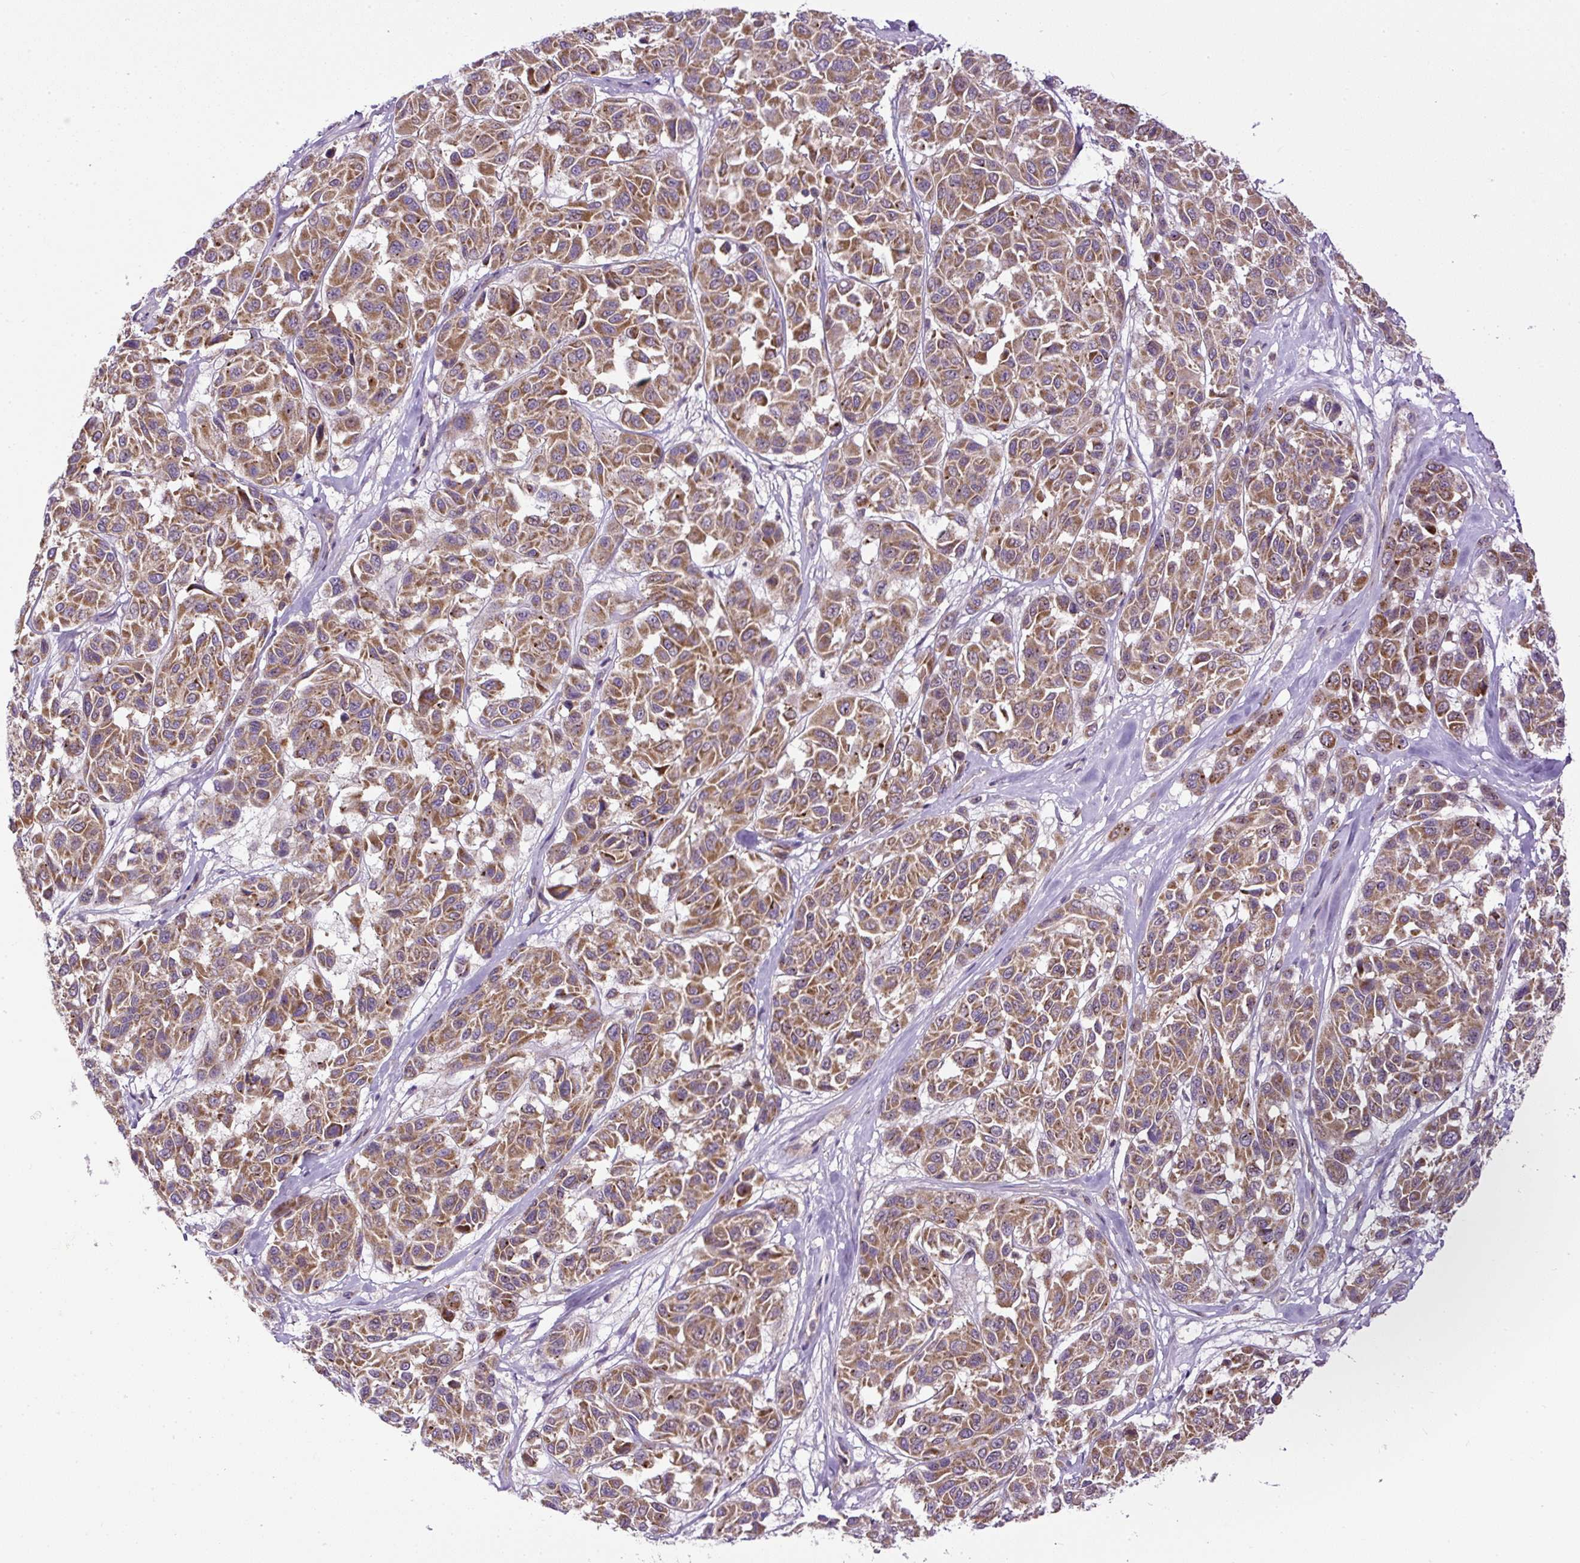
{"staining": {"intensity": "moderate", "quantity": ">75%", "location": "cytoplasmic/membranous"}, "tissue": "melanoma", "cell_type": "Tumor cells", "image_type": "cancer", "snomed": [{"axis": "morphology", "description": "Malignant melanoma, NOS"}, {"axis": "topography", "description": "Skin"}], "caption": "A micrograph of human malignant melanoma stained for a protein demonstrates moderate cytoplasmic/membranous brown staining in tumor cells. (brown staining indicates protein expression, while blue staining denotes nuclei).", "gene": "ZNF547", "patient": {"sex": "female", "age": 66}}